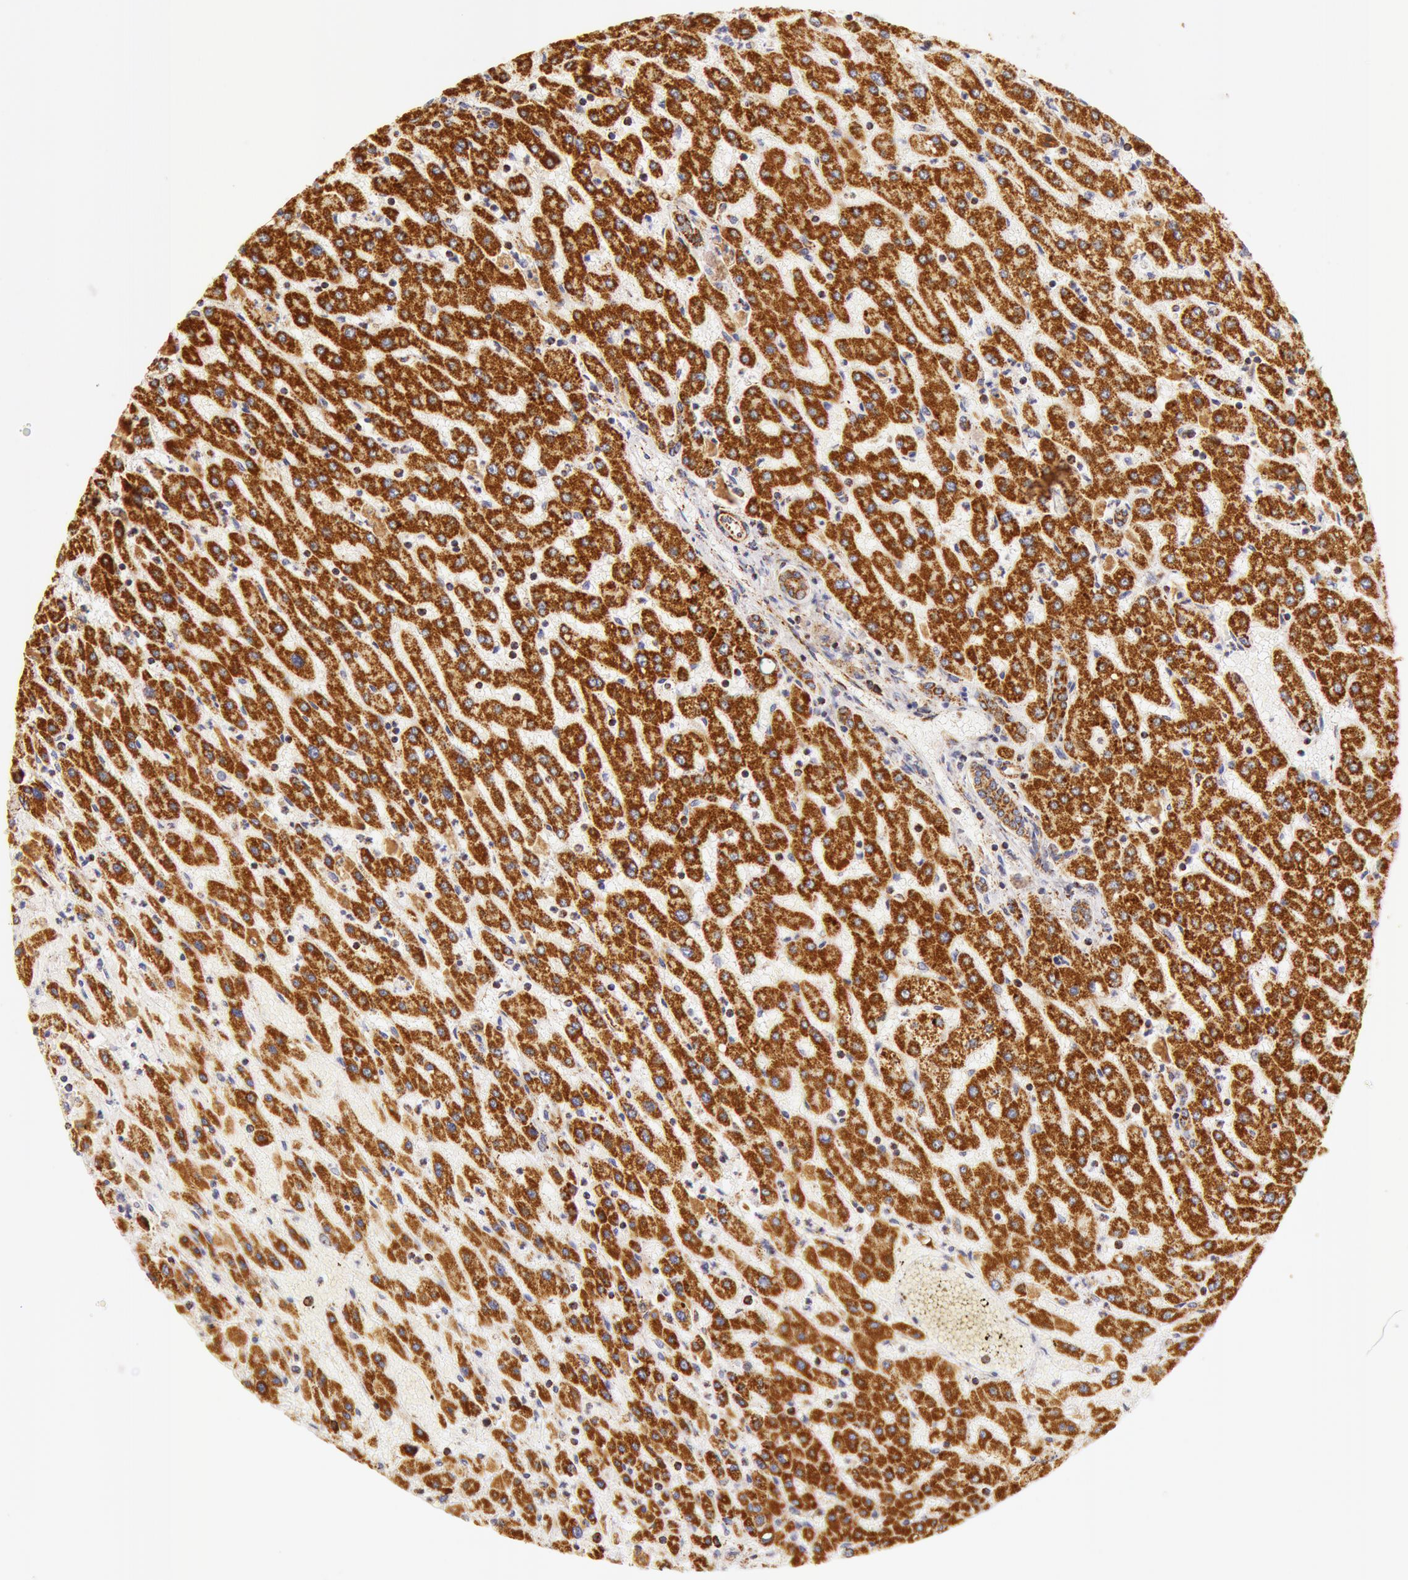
{"staining": {"intensity": "moderate", "quantity": "25%-75%", "location": "cytoplasmic/membranous"}, "tissue": "liver", "cell_type": "Cholangiocytes", "image_type": "normal", "snomed": [{"axis": "morphology", "description": "Normal tissue, NOS"}, {"axis": "topography", "description": "Liver"}], "caption": "Moderate cytoplasmic/membranous positivity is appreciated in about 25%-75% of cholangiocytes in normal liver.", "gene": "ATP5F1B", "patient": {"sex": "female", "age": 30}}